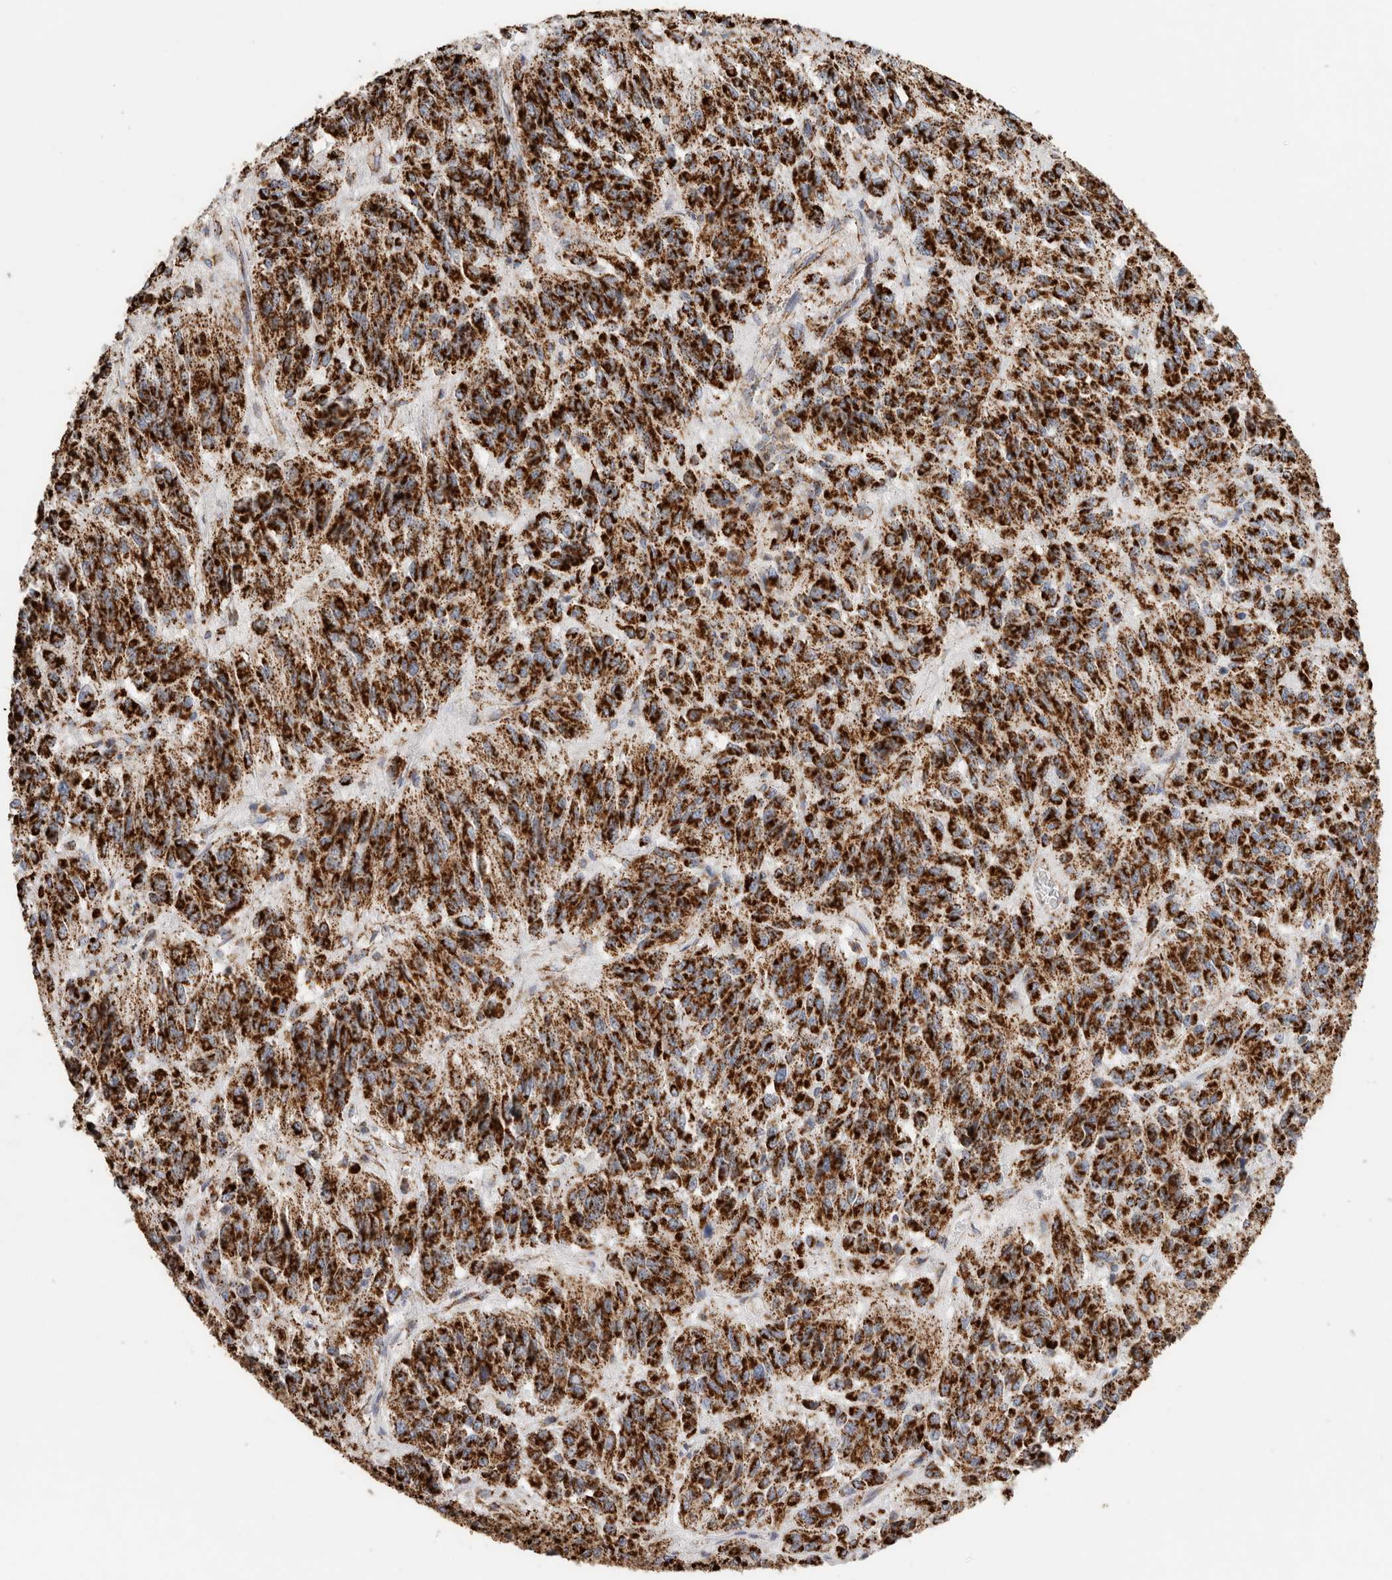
{"staining": {"intensity": "strong", "quantity": ">75%", "location": "cytoplasmic/membranous"}, "tissue": "melanoma", "cell_type": "Tumor cells", "image_type": "cancer", "snomed": [{"axis": "morphology", "description": "Malignant melanoma, Metastatic site"}, {"axis": "topography", "description": "Lung"}], "caption": "DAB immunohistochemical staining of malignant melanoma (metastatic site) exhibits strong cytoplasmic/membranous protein staining in about >75% of tumor cells.", "gene": "C1QBP", "patient": {"sex": "male", "age": 64}}